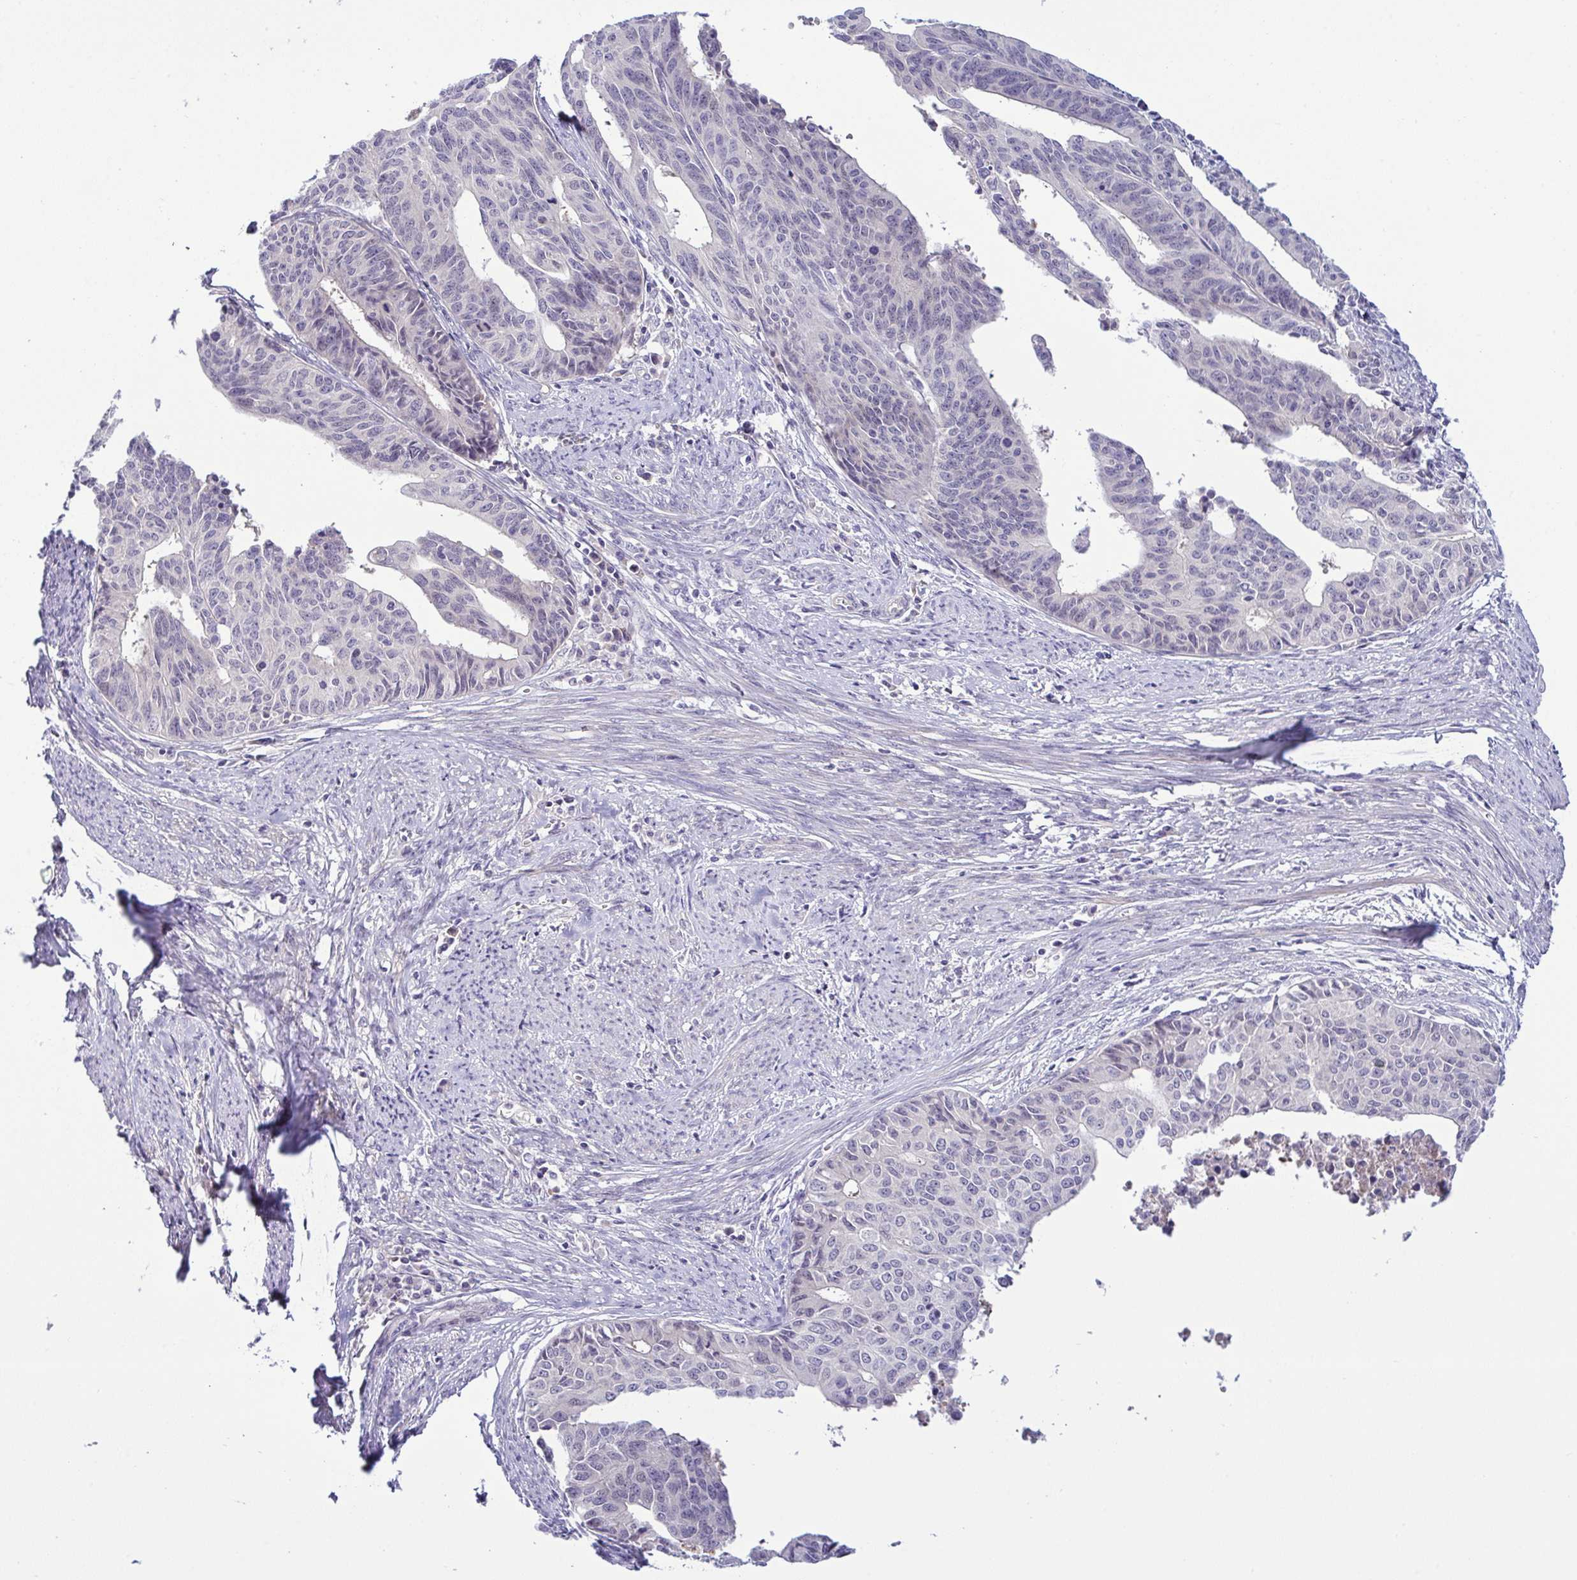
{"staining": {"intensity": "negative", "quantity": "none", "location": "none"}, "tissue": "endometrial cancer", "cell_type": "Tumor cells", "image_type": "cancer", "snomed": [{"axis": "morphology", "description": "Adenocarcinoma, NOS"}, {"axis": "topography", "description": "Endometrium"}], "caption": "IHC of human endometrial cancer reveals no staining in tumor cells. (DAB (3,3'-diaminobenzidine) immunohistochemistry, high magnification).", "gene": "SYNPO2L", "patient": {"sex": "female", "age": 65}}